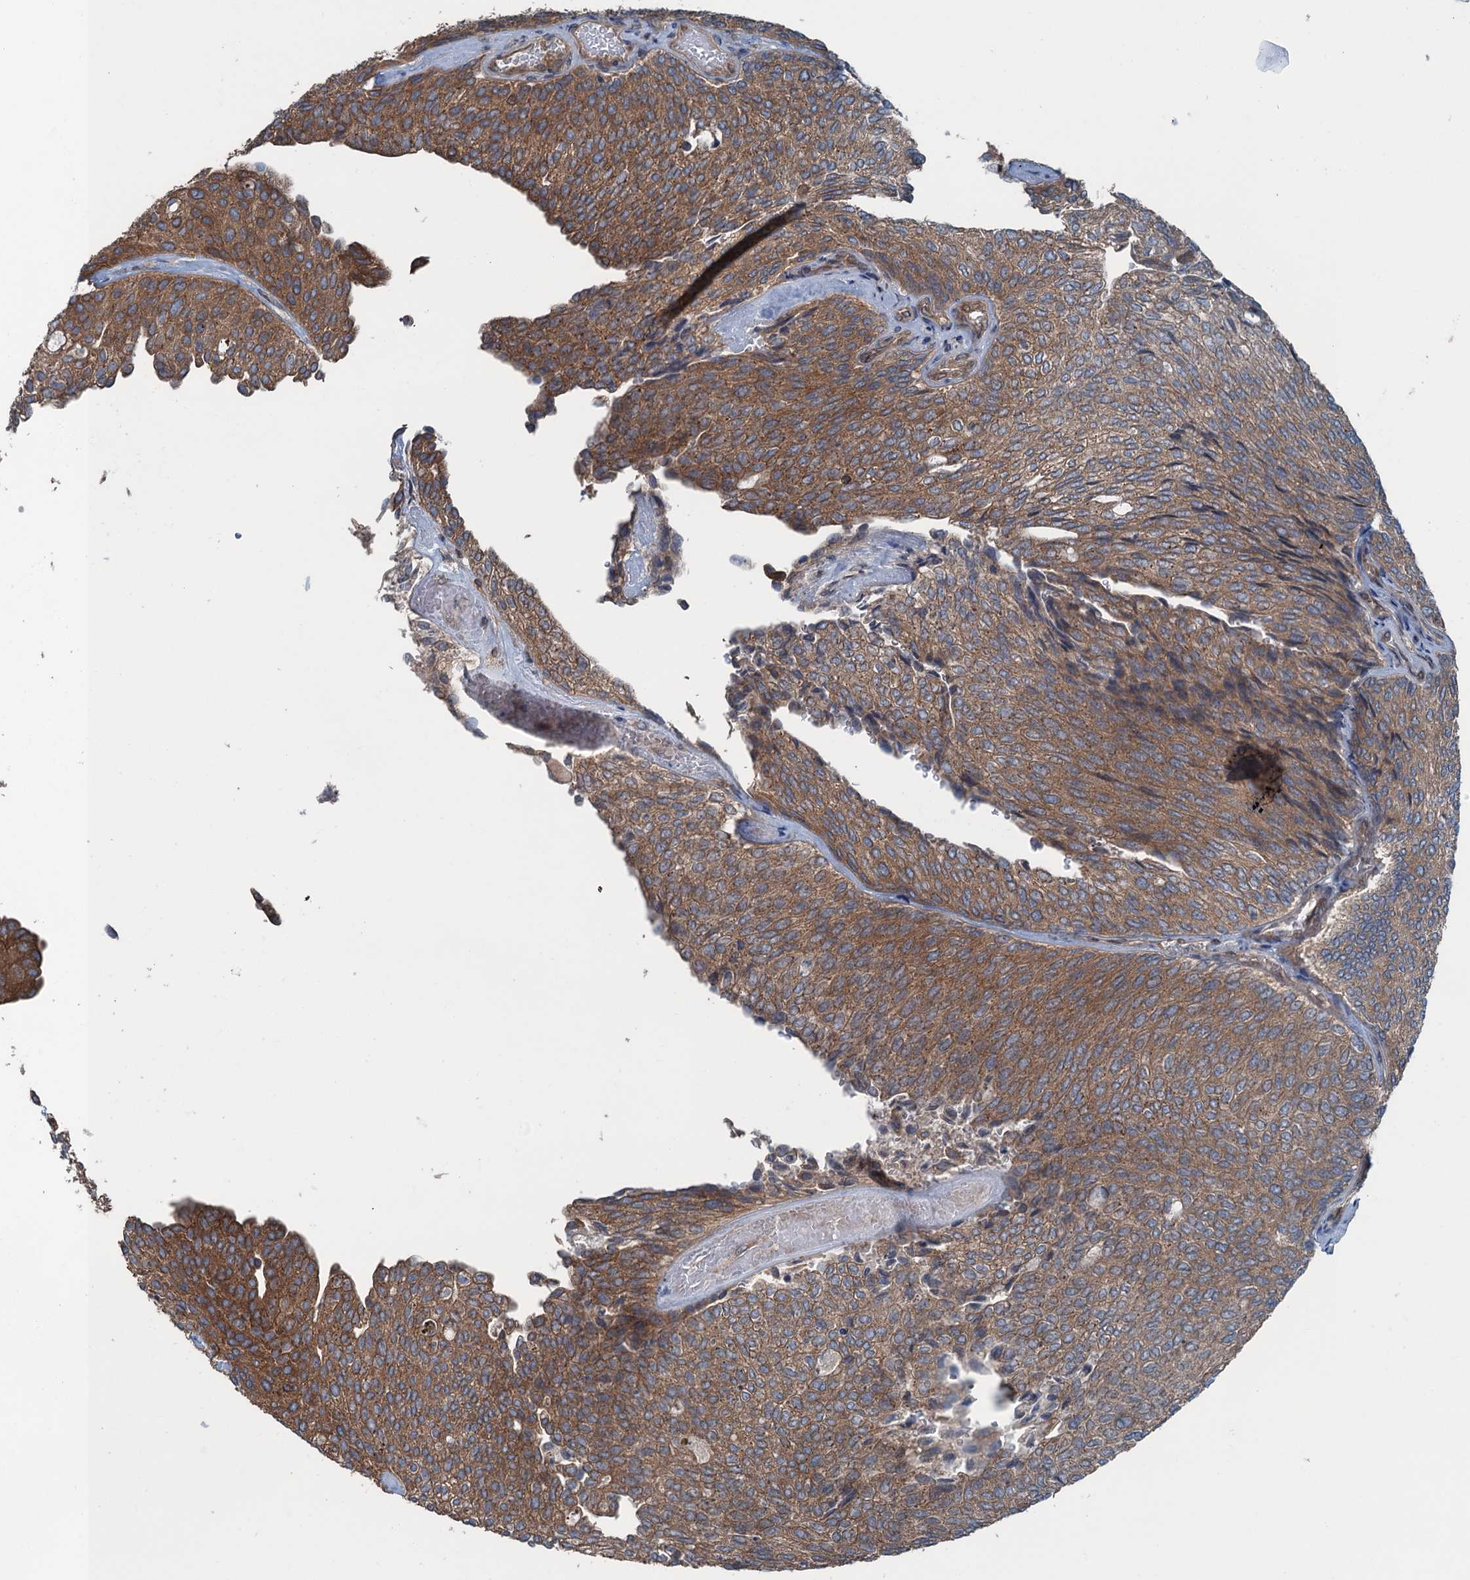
{"staining": {"intensity": "moderate", "quantity": ">75%", "location": "cytoplasmic/membranous"}, "tissue": "urothelial cancer", "cell_type": "Tumor cells", "image_type": "cancer", "snomed": [{"axis": "morphology", "description": "Urothelial carcinoma, Low grade"}, {"axis": "topography", "description": "Urinary bladder"}], "caption": "Urothelial cancer stained for a protein displays moderate cytoplasmic/membranous positivity in tumor cells.", "gene": "TRAPPC8", "patient": {"sex": "female", "age": 79}}